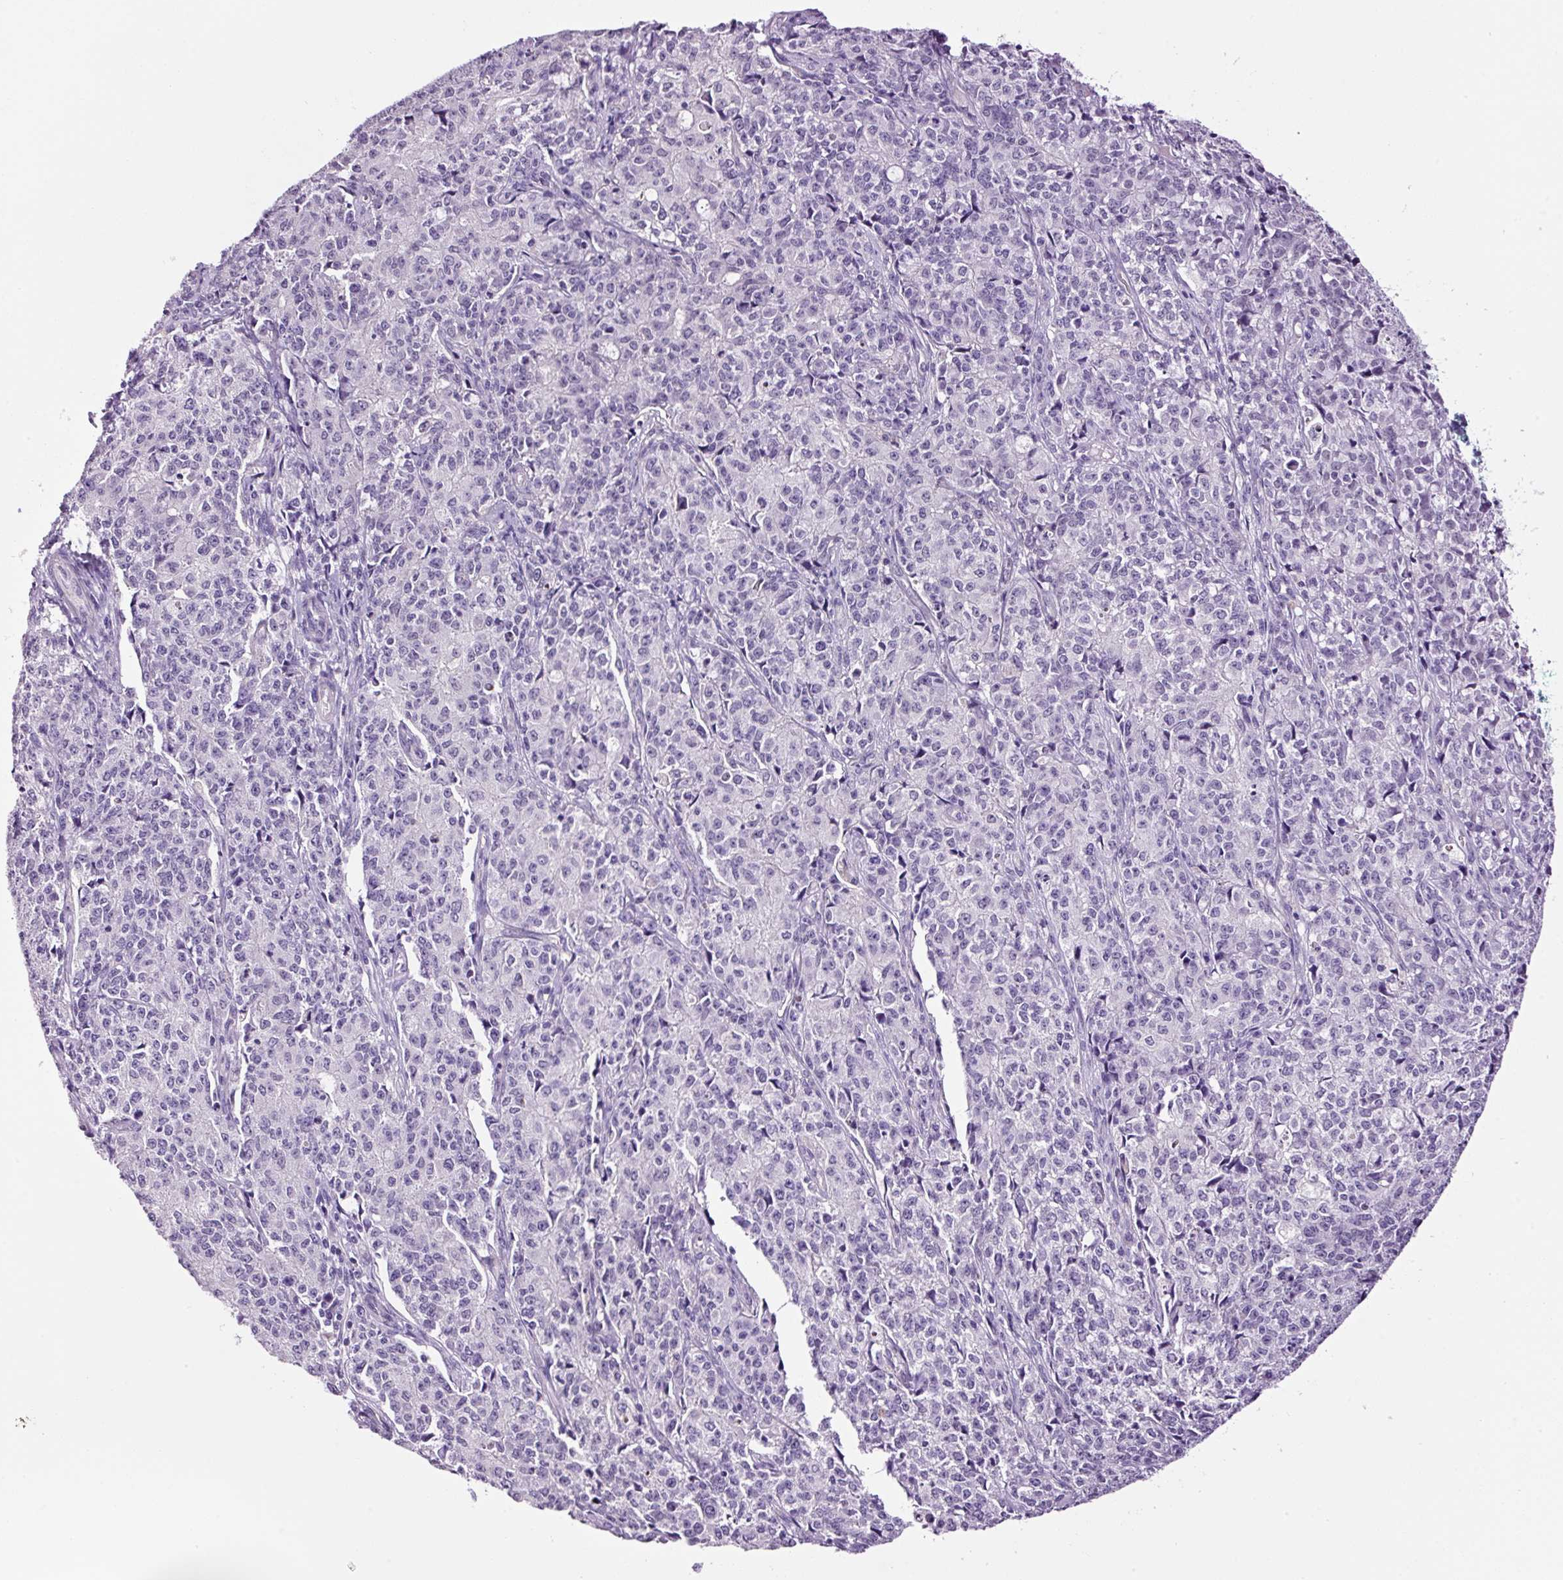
{"staining": {"intensity": "negative", "quantity": "none", "location": "none"}, "tissue": "endometrial cancer", "cell_type": "Tumor cells", "image_type": "cancer", "snomed": [{"axis": "morphology", "description": "Adenocarcinoma, NOS"}, {"axis": "topography", "description": "Endometrium"}], "caption": "The histopathology image shows no staining of tumor cells in endometrial adenocarcinoma. (DAB immunohistochemistry with hematoxylin counter stain).", "gene": "RTF2", "patient": {"sex": "female", "age": 50}}